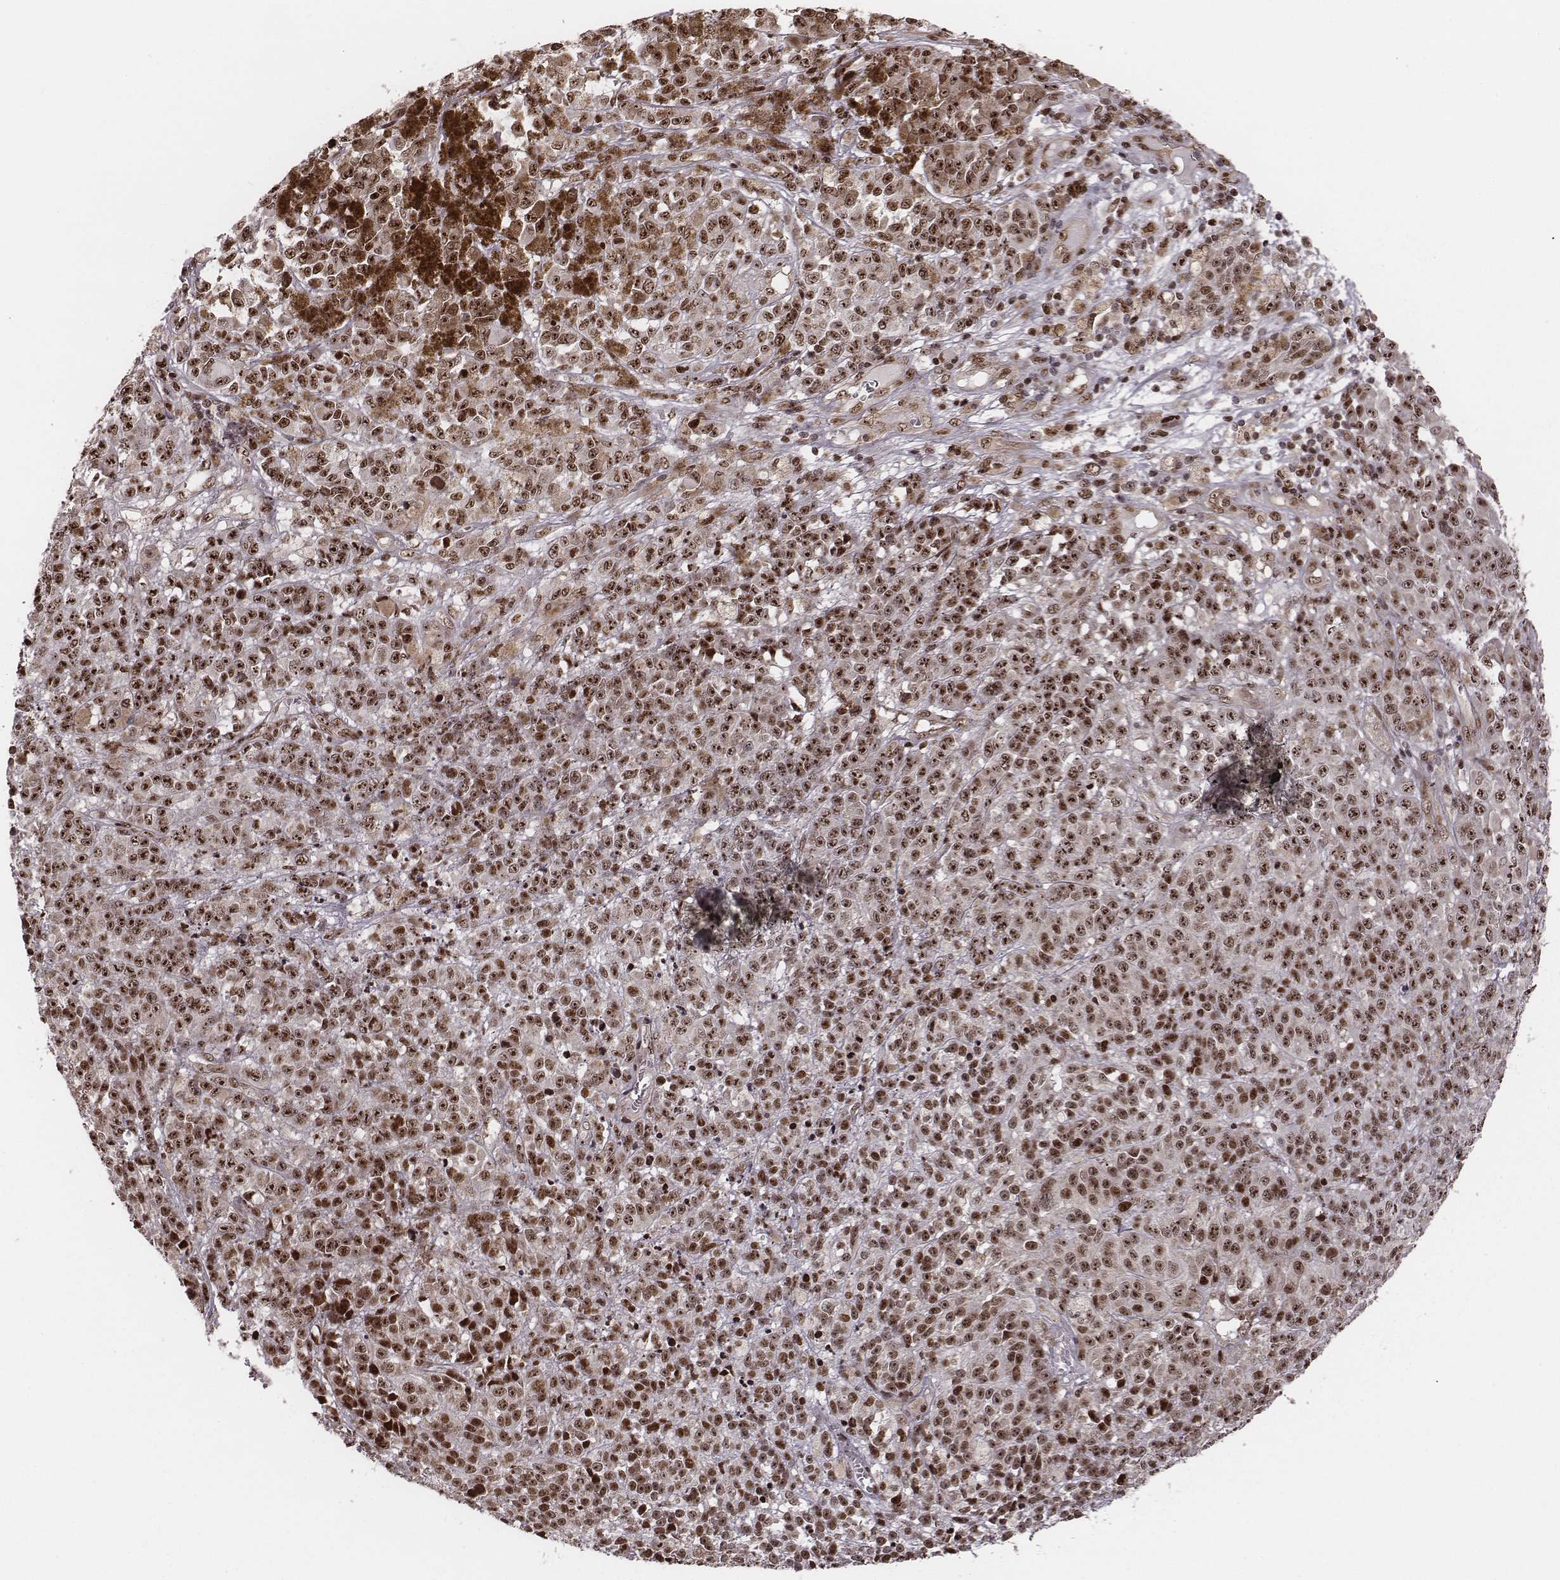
{"staining": {"intensity": "moderate", "quantity": ">75%", "location": "nuclear"}, "tissue": "melanoma", "cell_type": "Tumor cells", "image_type": "cancer", "snomed": [{"axis": "morphology", "description": "Malignant melanoma, NOS"}, {"axis": "topography", "description": "Skin"}], "caption": "IHC histopathology image of malignant melanoma stained for a protein (brown), which displays medium levels of moderate nuclear positivity in about >75% of tumor cells.", "gene": "VRK3", "patient": {"sex": "female", "age": 58}}